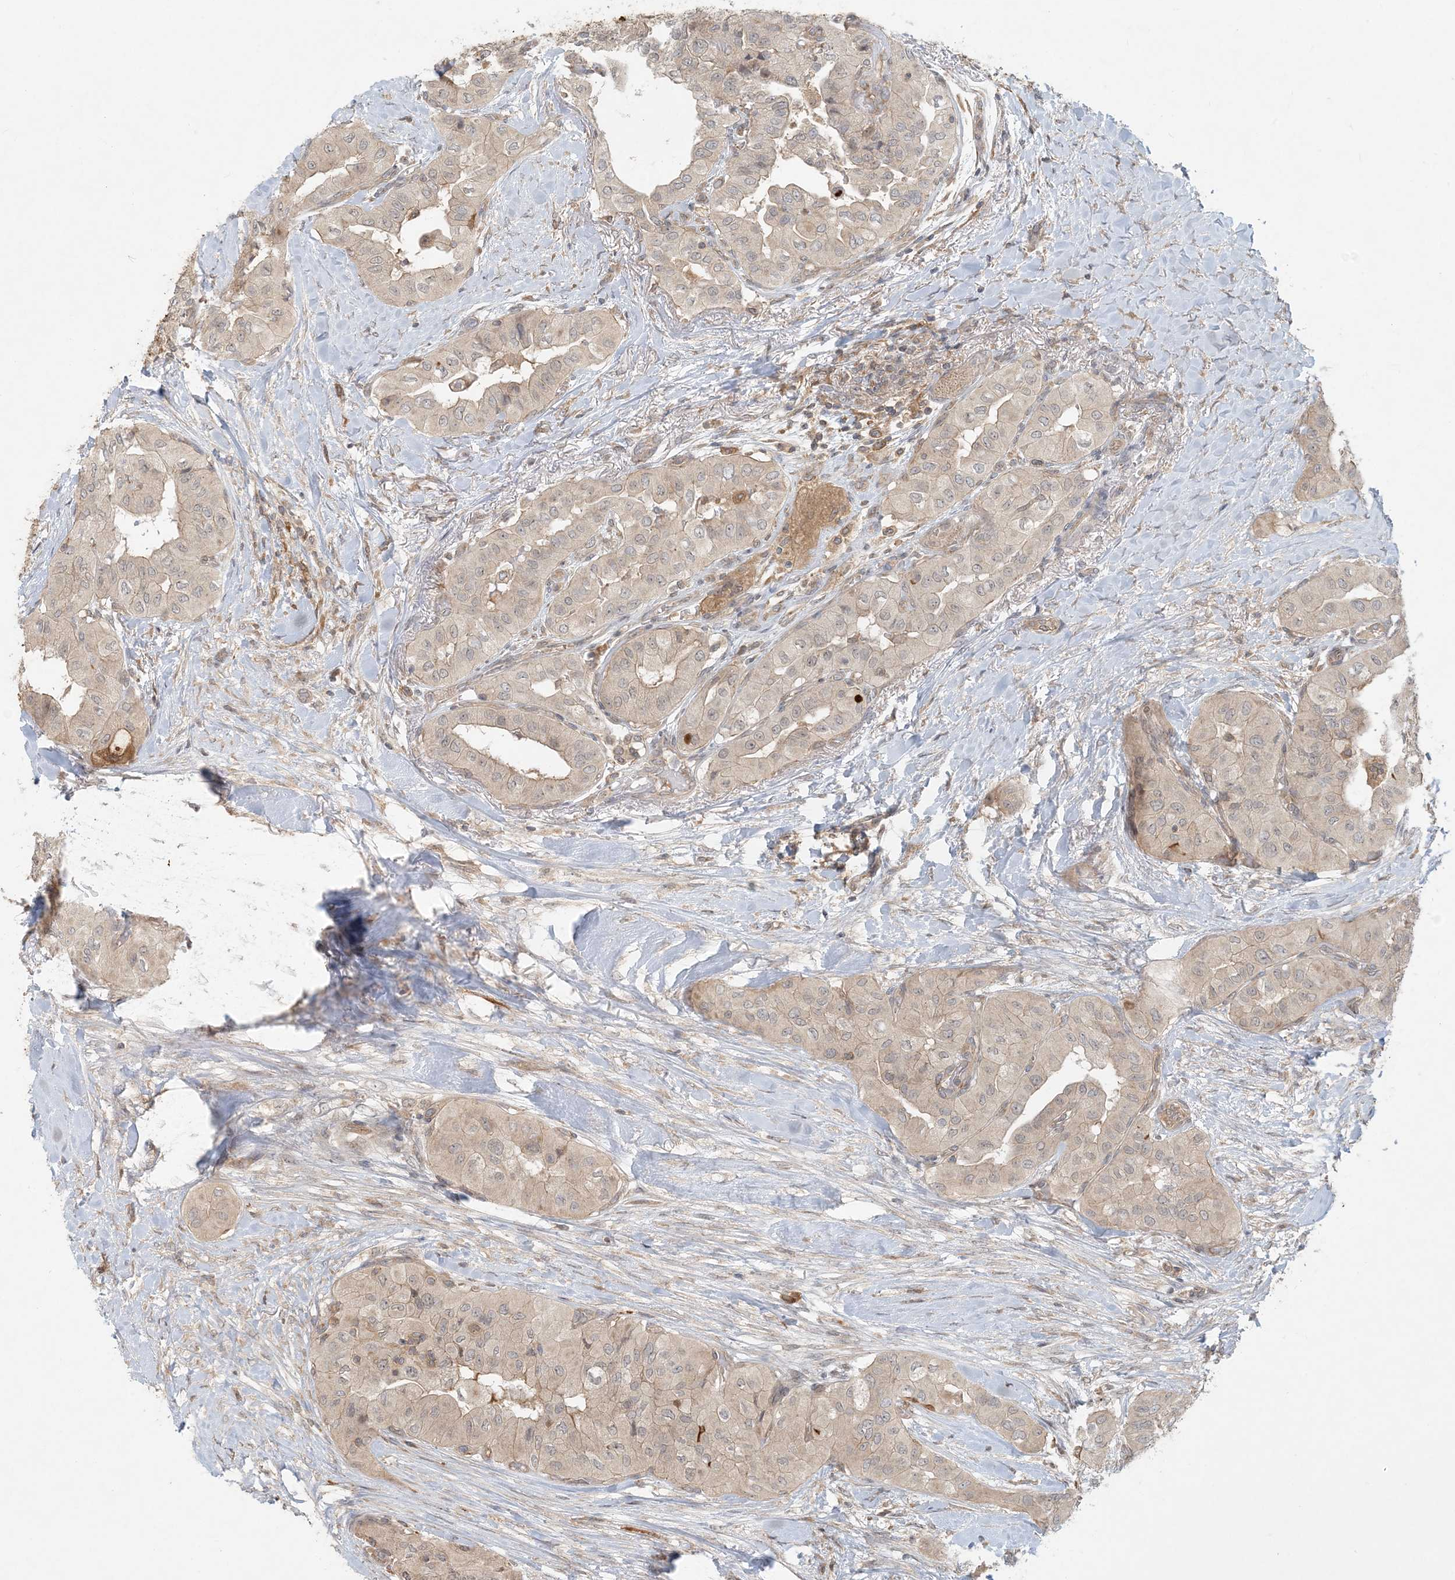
{"staining": {"intensity": "weak", "quantity": "<25%", "location": "cytoplasmic/membranous"}, "tissue": "thyroid cancer", "cell_type": "Tumor cells", "image_type": "cancer", "snomed": [{"axis": "morphology", "description": "Papillary adenocarcinoma, NOS"}, {"axis": "topography", "description": "Thyroid gland"}], "caption": "Thyroid cancer was stained to show a protein in brown. There is no significant positivity in tumor cells.", "gene": "OBI1", "patient": {"sex": "female", "age": 59}}